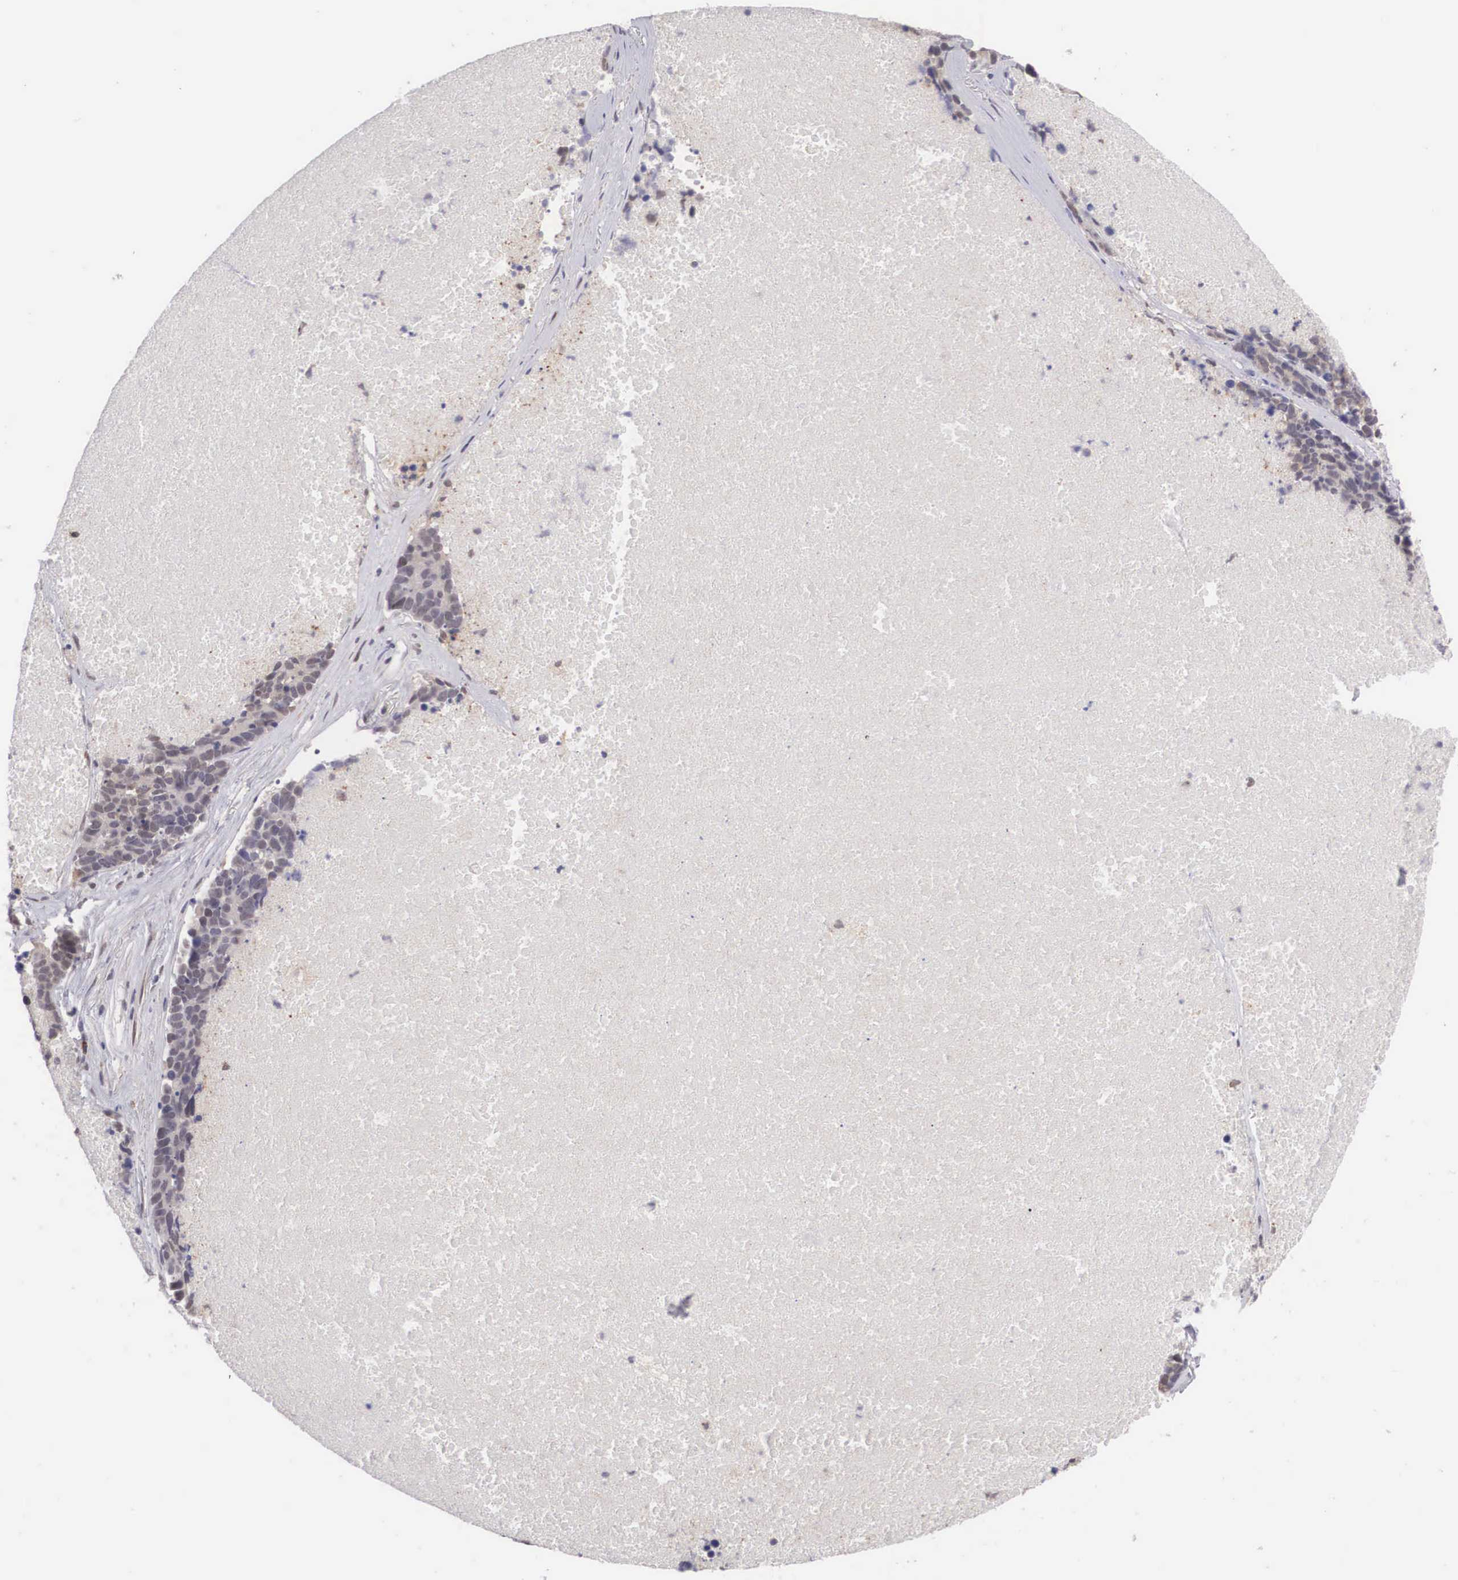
{"staining": {"intensity": "moderate", "quantity": "25%-75%", "location": "cytoplasmic/membranous,nuclear"}, "tissue": "lung cancer", "cell_type": "Tumor cells", "image_type": "cancer", "snomed": [{"axis": "morphology", "description": "Neoplasm, malignant, NOS"}, {"axis": "topography", "description": "Lung"}], "caption": "IHC histopathology image of human lung cancer stained for a protein (brown), which exhibits medium levels of moderate cytoplasmic/membranous and nuclear expression in about 25%-75% of tumor cells.", "gene": "NINL", "patient": {"sex": "female", "age": 75}}